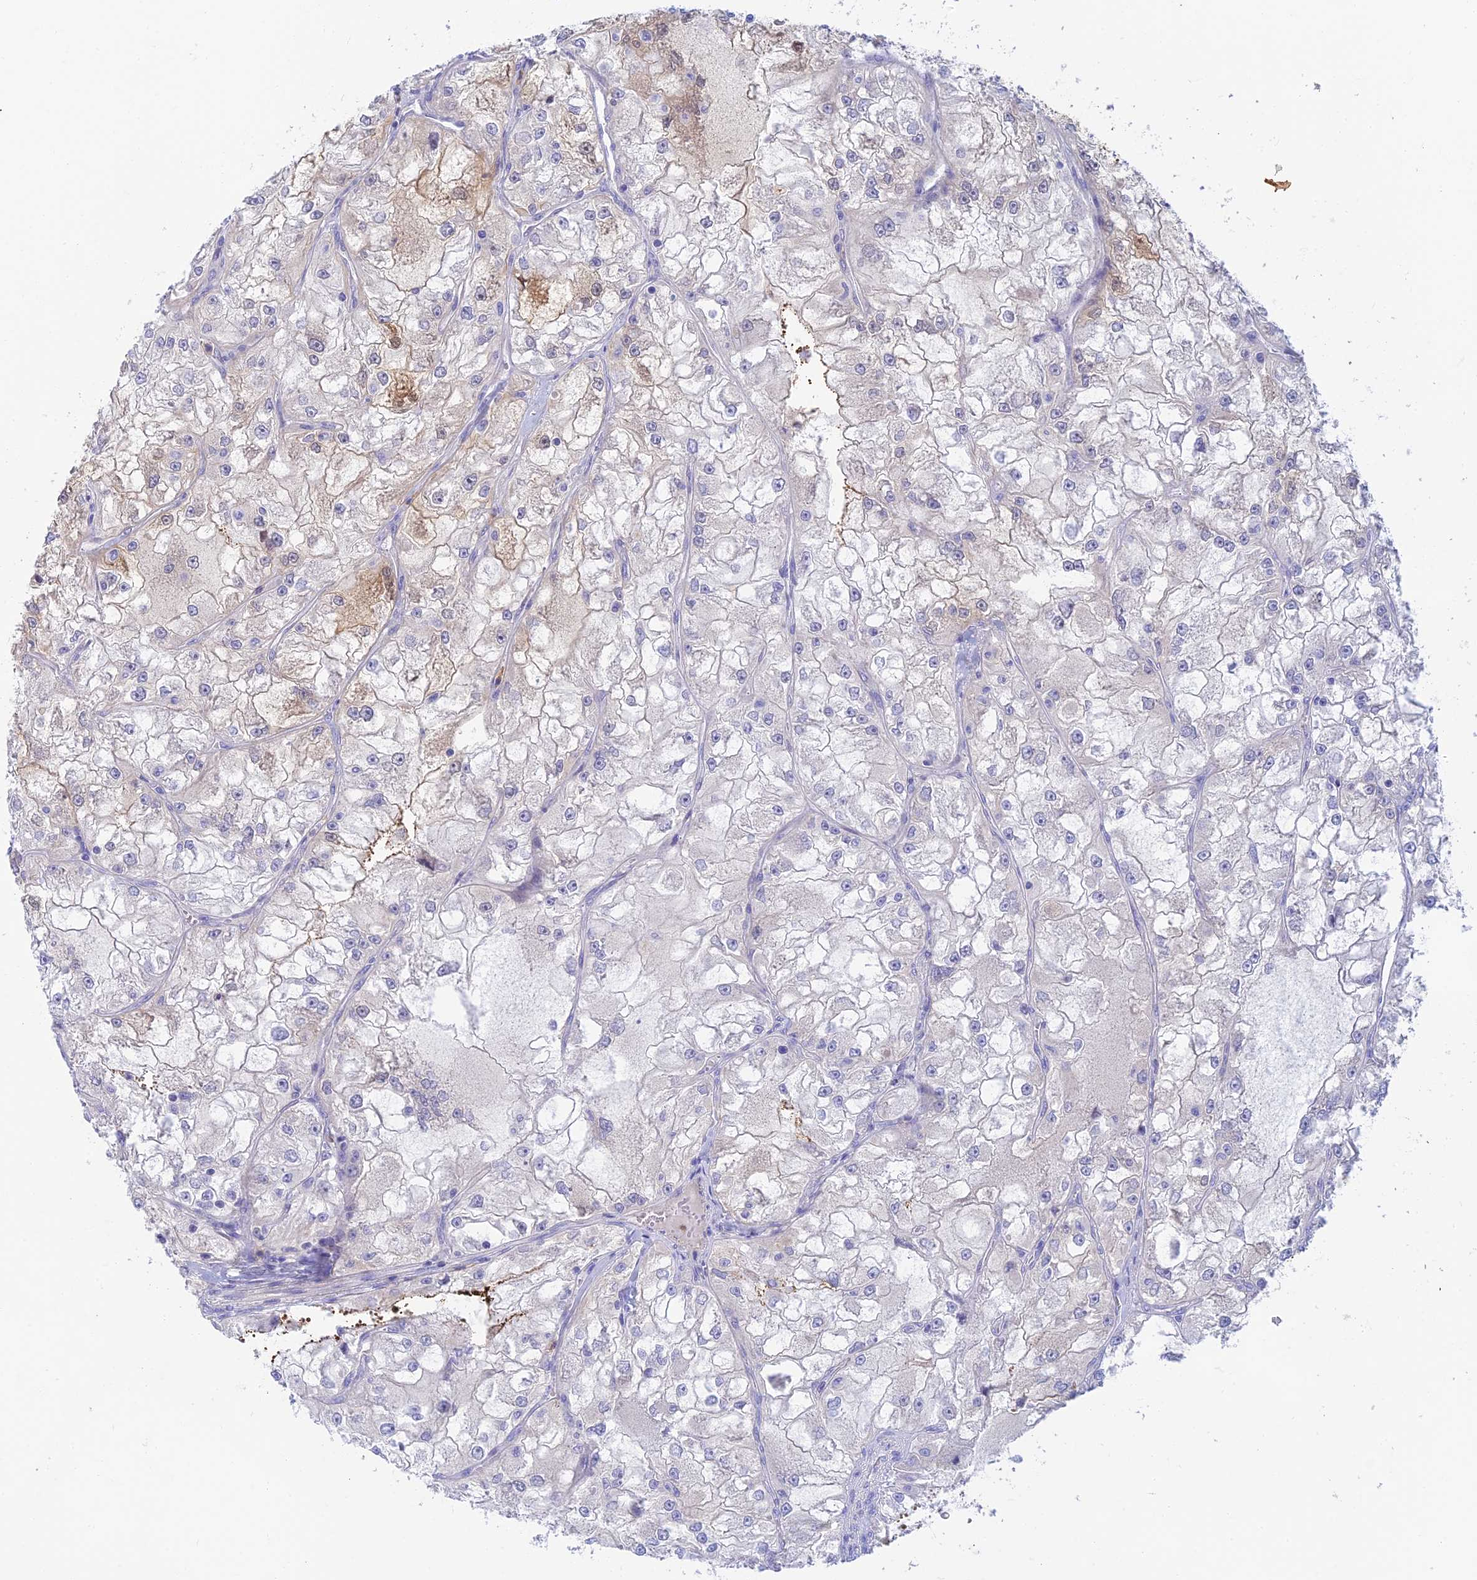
{"staining": {"intensity": "weak", "quantity": "<25%", "location": "cytoplasmic/membranous"}, "tissue": "renal cancer", "cell_type": "Tumor cells", "image_type": "cancer", "snomed": [{"axis": "morphology", "description": "Adenocarcinoma, NOS"}, {"axis": "topography", "description": "Kidney"}], "caption": "Immunohistochemistry (IHC) micrograph of neoplastic tissue: human renal cancer (adenocarcinoma) stained with DAB (3,3'-diaminobenzidine) exhibits no significant protein positivity in tumor cells. (Brightfield microscopy of DAB (3,3'-diaminobenzidine) IHC at high magnification).", "gene": "INTS13", "patient": {"sex": "female", "age": 72}}